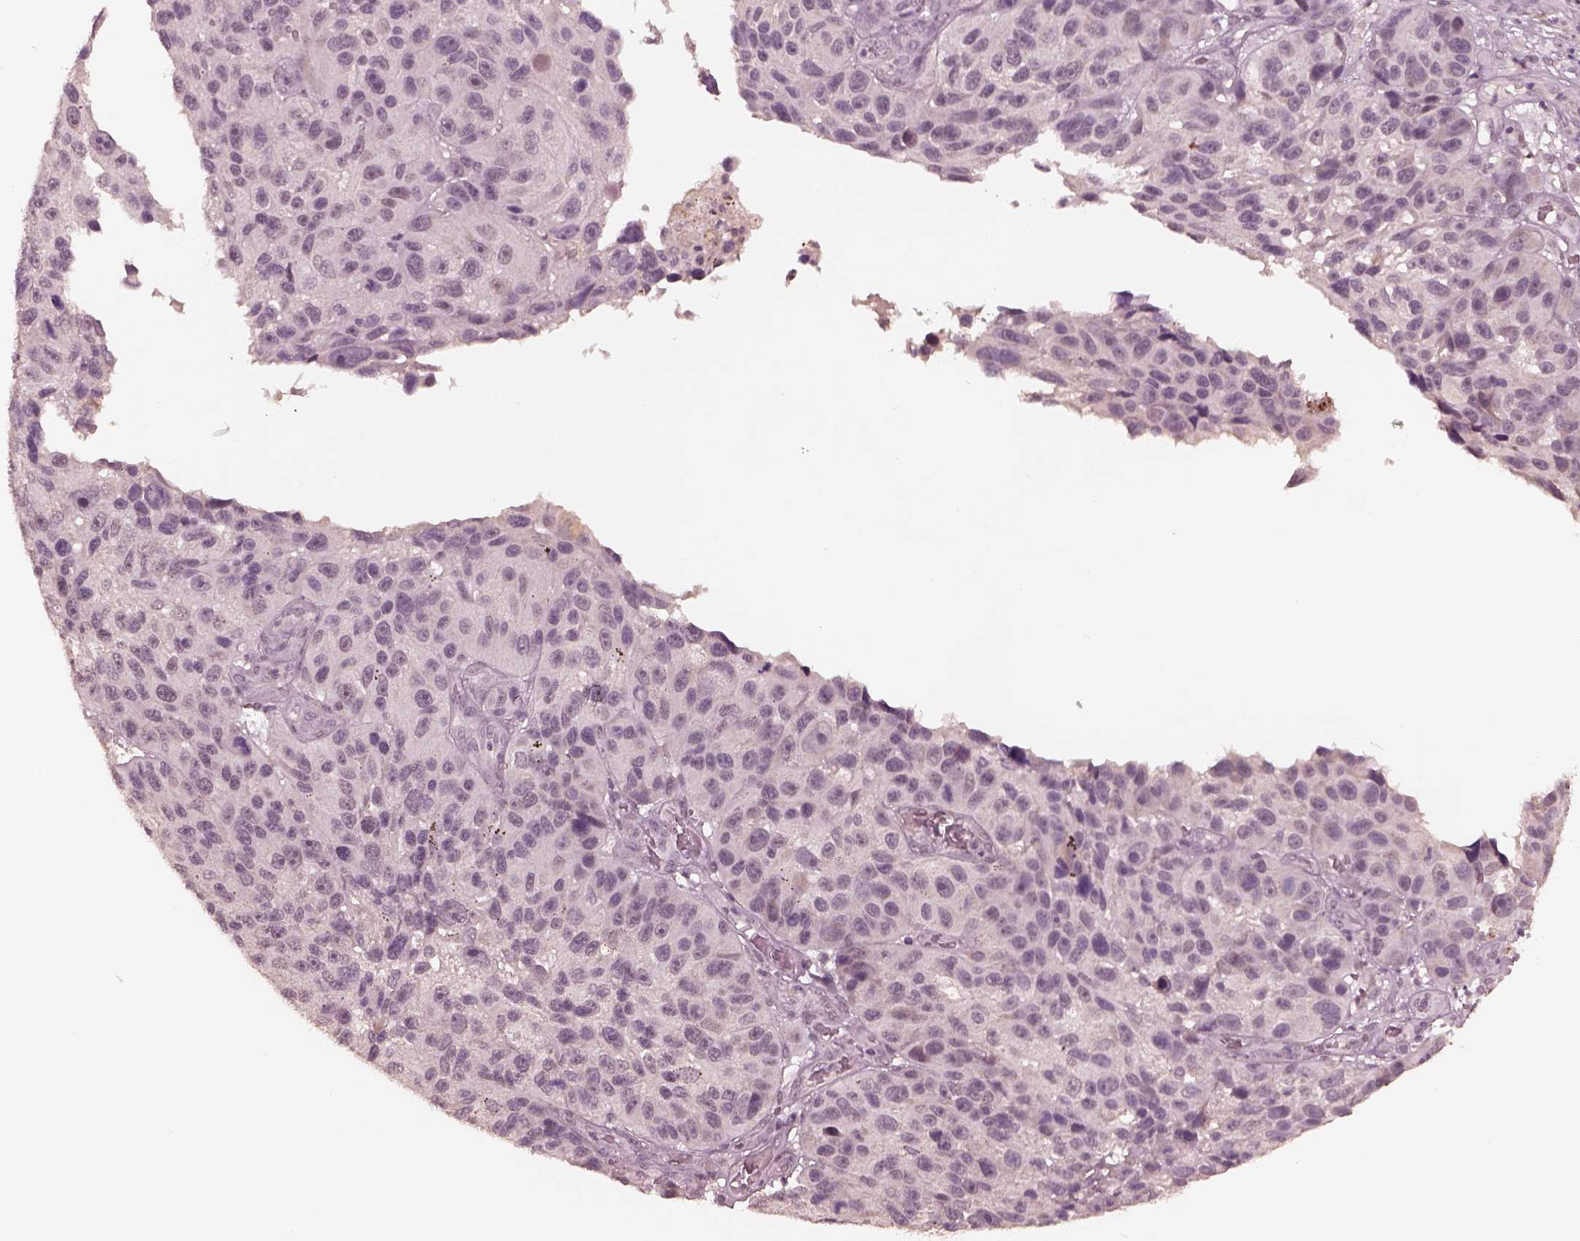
{"staining": {"intensity": "negative", "quantity": "none", "location": "none"}, "tissue": "melanoma", "cell_type": "Tumor cells", "image_type": "cancer", "snomed": [{"axis": "morphology", "description": "Malignant melanoma, NOS"}, {"axis": "topography", "description": "Skin"}], "caption": "This is an IHC photomicrograph of melanoma. There is no positivity in tumor cells.", "gene": "KRT79", "patient": {"sex": "male", "age": 53}}